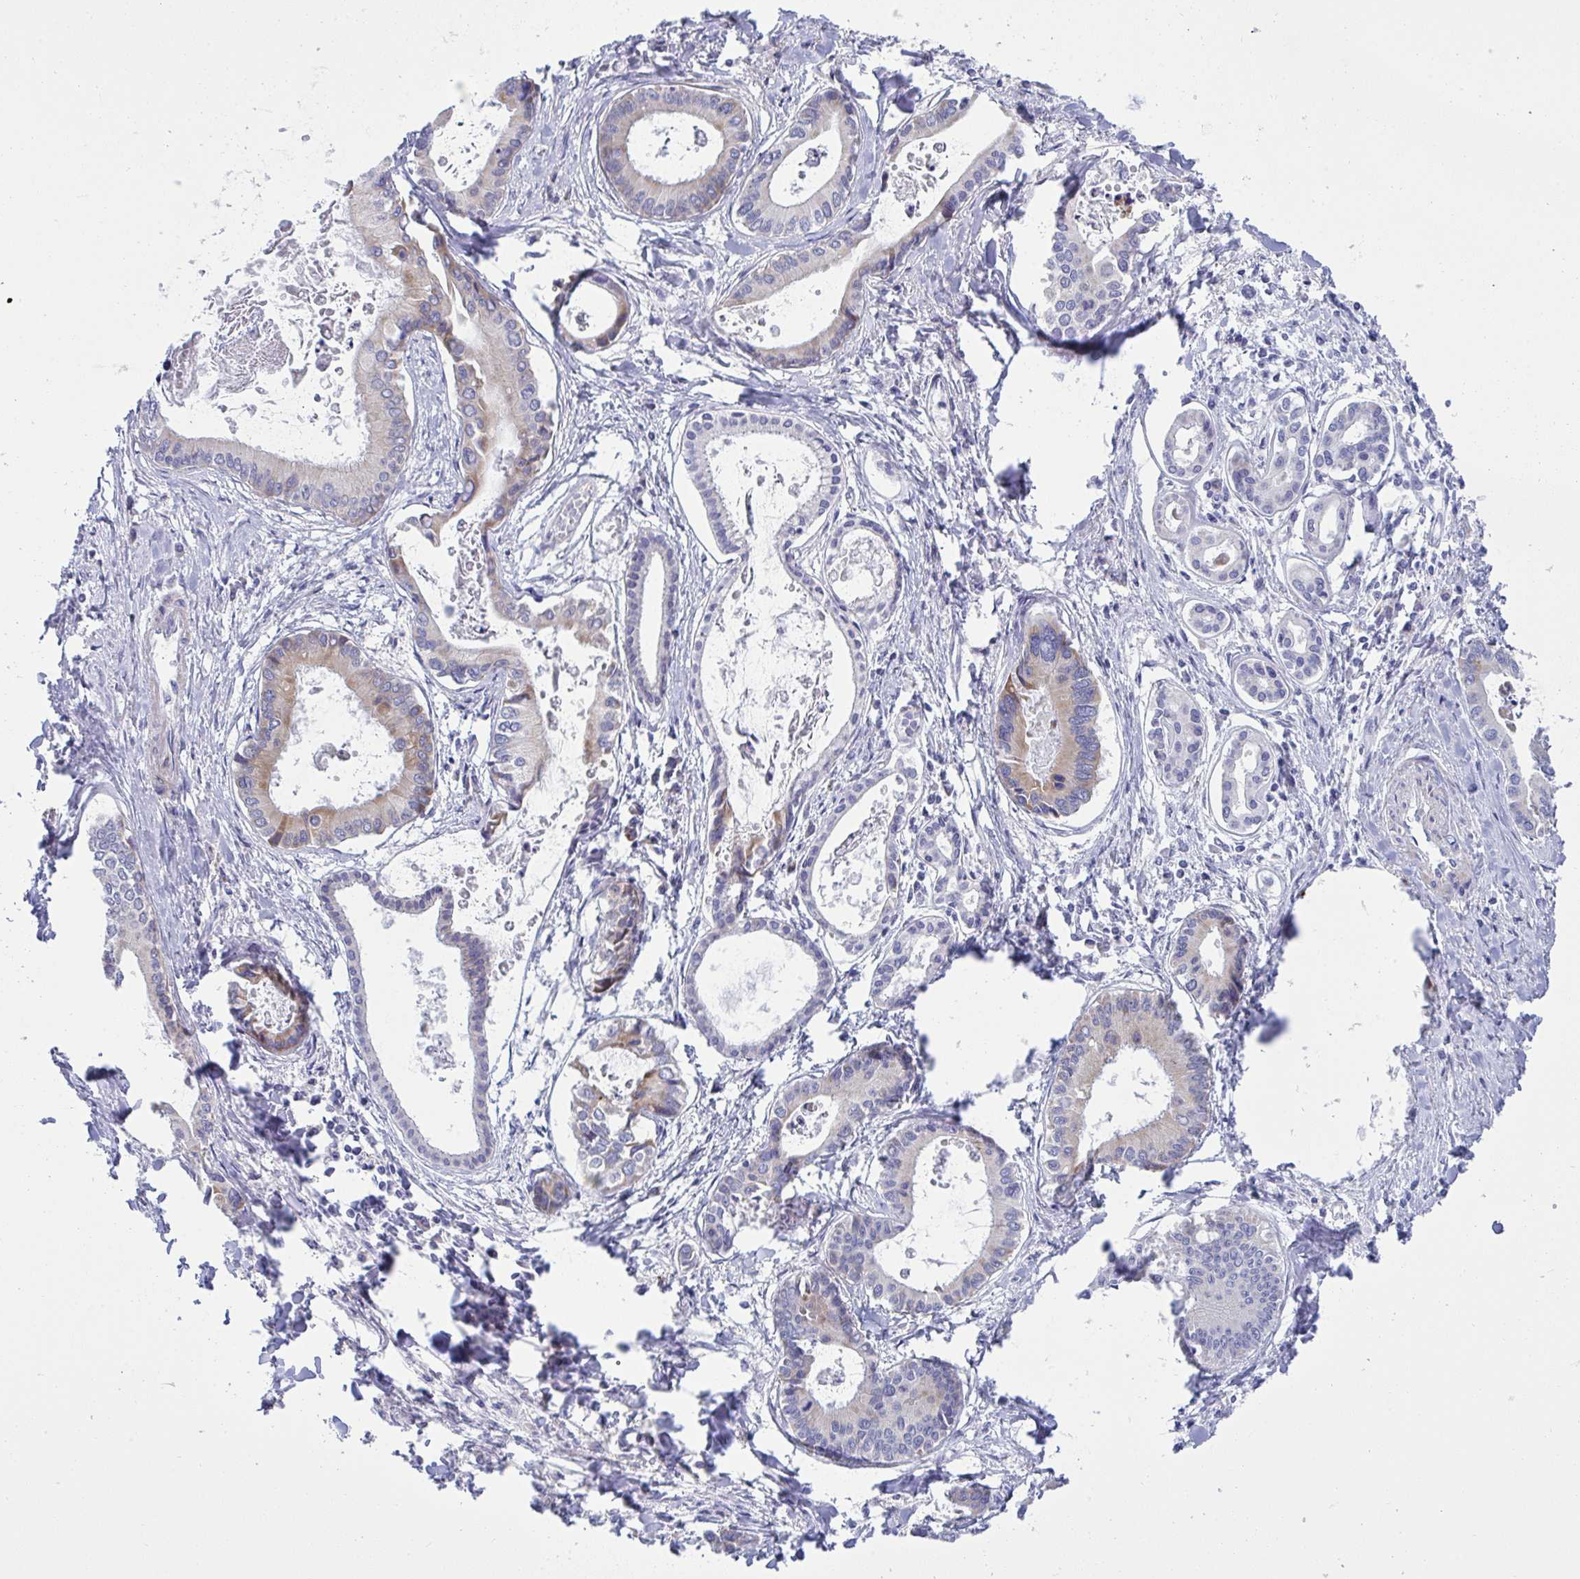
{"staining": {"intensity": "weak", "quantity": "<25%", "location": "cytoplasmic/membranous"}, "tissue": "liver cancer", "cell_type": "Tumor cells", "image_type": "cancer", "snomed": [{"axis": "morphology", "description": "Cholangiocarcinoma"}, {"axis": "topography", "description": "Liver"}], "caption": "IHC of liver cancer (cholangiocarcinoma) reveals no staining in tumor cells.", "gene": "NTN1", "patient": {"sex": "male", "age": 66}}